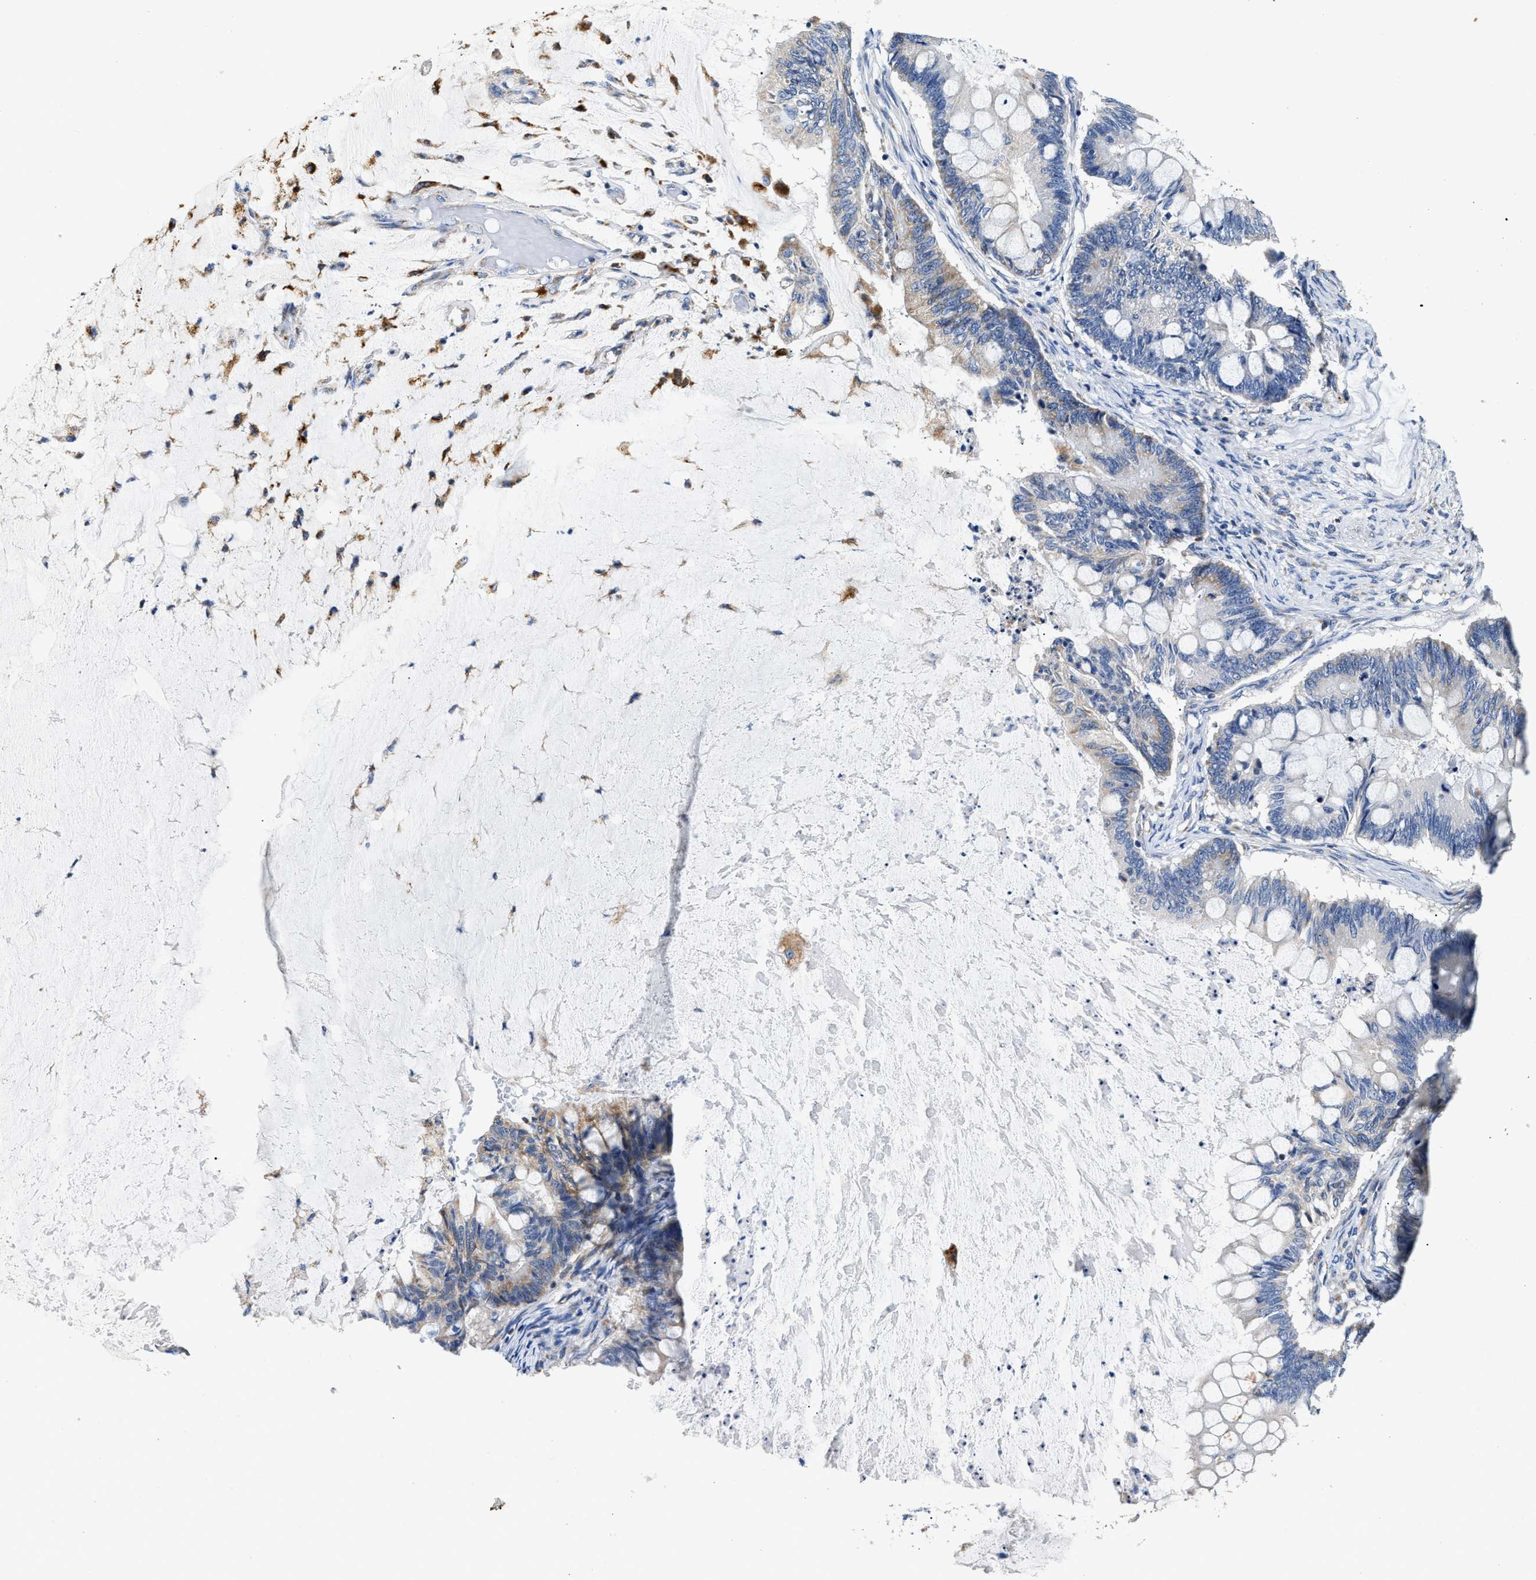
{"staining": {"intensity": "weak", "quantity": "<25%", "location": "cytoplasmic/membranous"}, "tissue": "ovarian cancer", "cell_type": "Tumor cells", "image_type": "cancer", "snomed": [{"axis": "morphology", "description": "Cystadenocarcinoma, mucinous, NOS"}, {"axis": "topography", "description": "Ovary"}], "caption": "Human mucinous cystadenocarcinoma (ovarian) stained for a protein using immunohistochemistry exhibits no staining in tumor cells.", "gene": "ACADVL", "patient": {"sex": "female", "age": 61}}